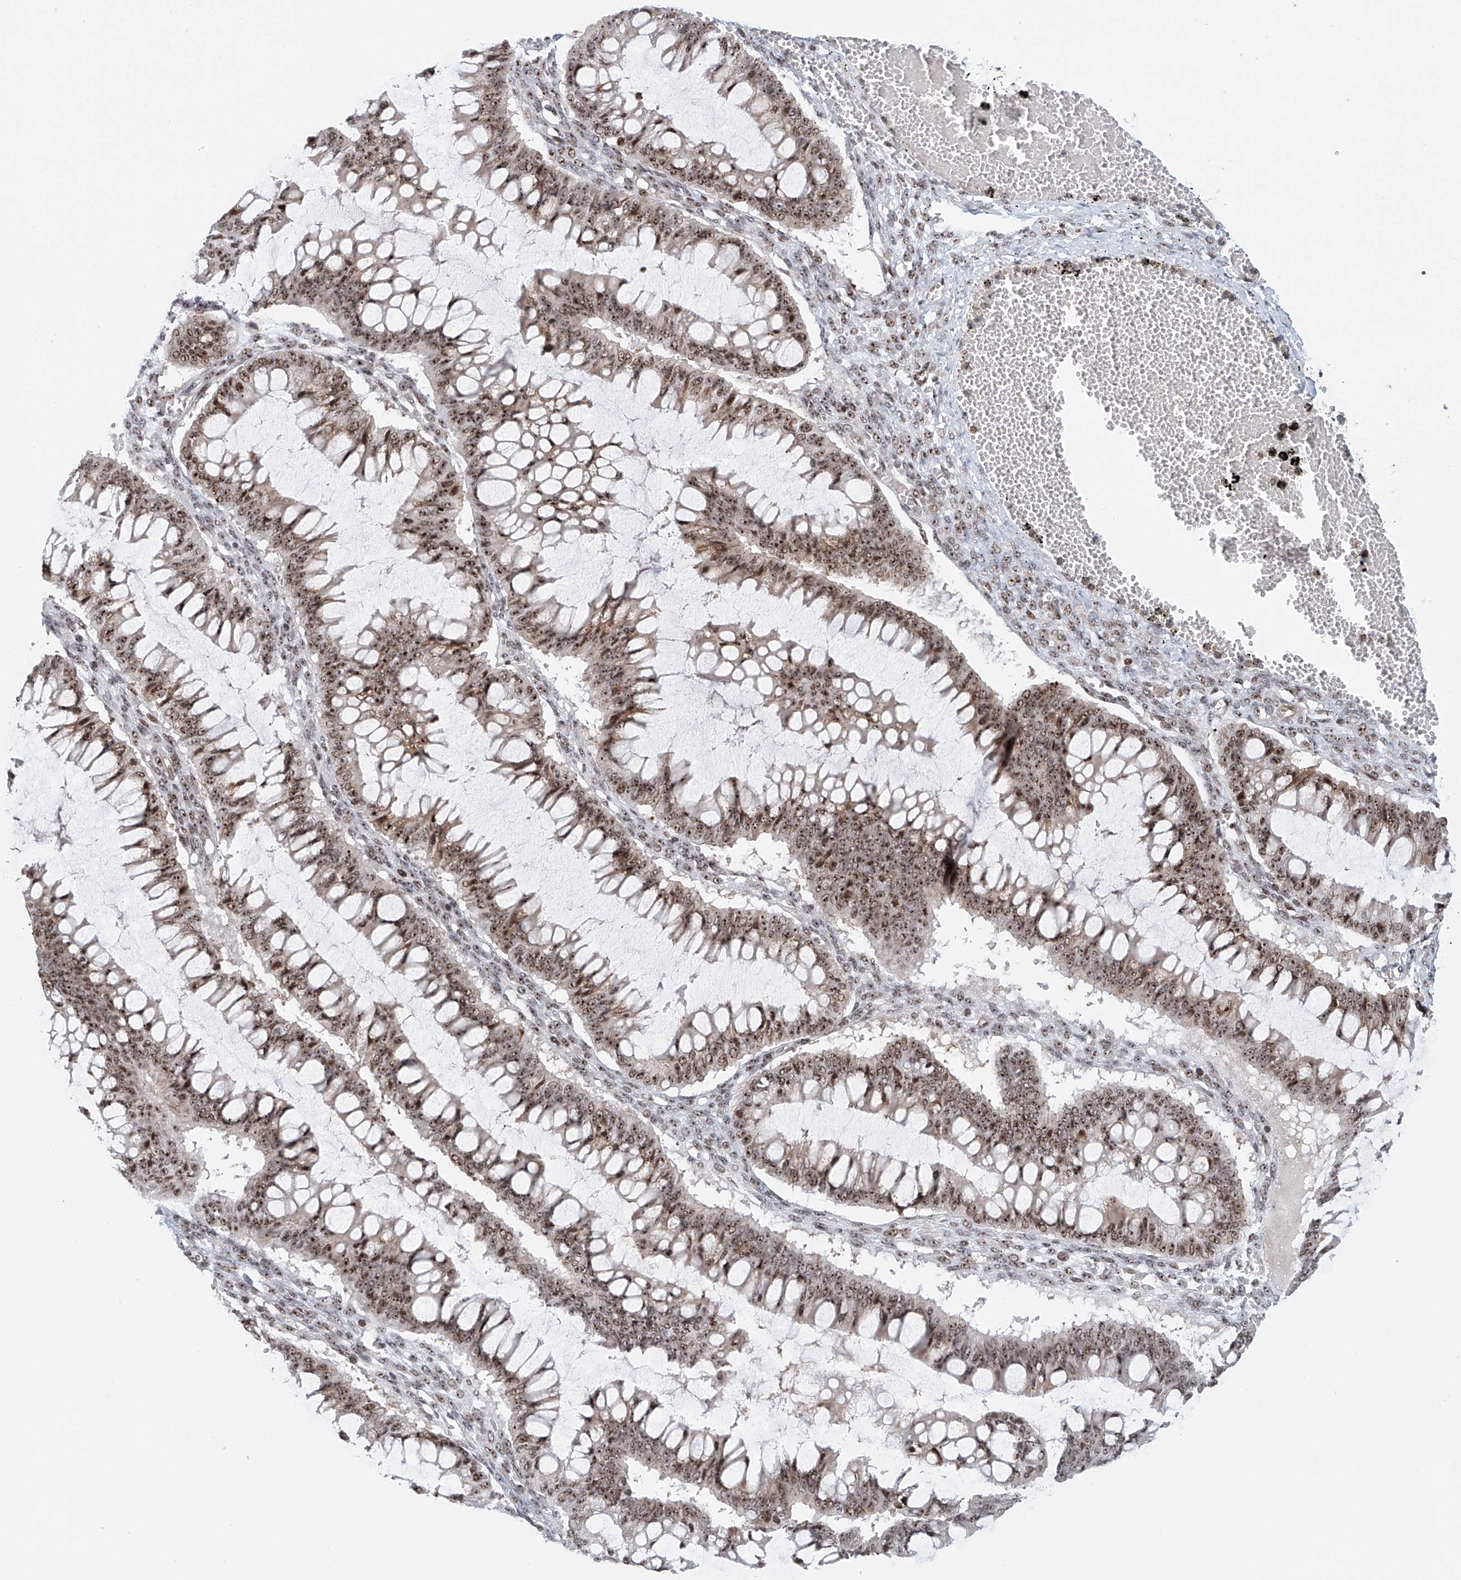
{"staining": {"intensity": "moderate", "quantity": ">75%", "location": "nuclear"}, "tissue": "ovarian cancer", "cell_type": "Tumor cells", "image_type": "cancer", "snomed": [{"axis": "morphology", "description": "Cystadenocarcinoma, mucinous, NOS"}, {"axis": "topography", "description": "Ovary"}], "caption": "Immunohistochemical staining of ovarian mucinous cystadenocarcinoma shows moderate nuclear protein positivity in approximately >75% of tumor cells.", "gene": "PRUNE2", "patient": {"sex": "female", "age": 73}}